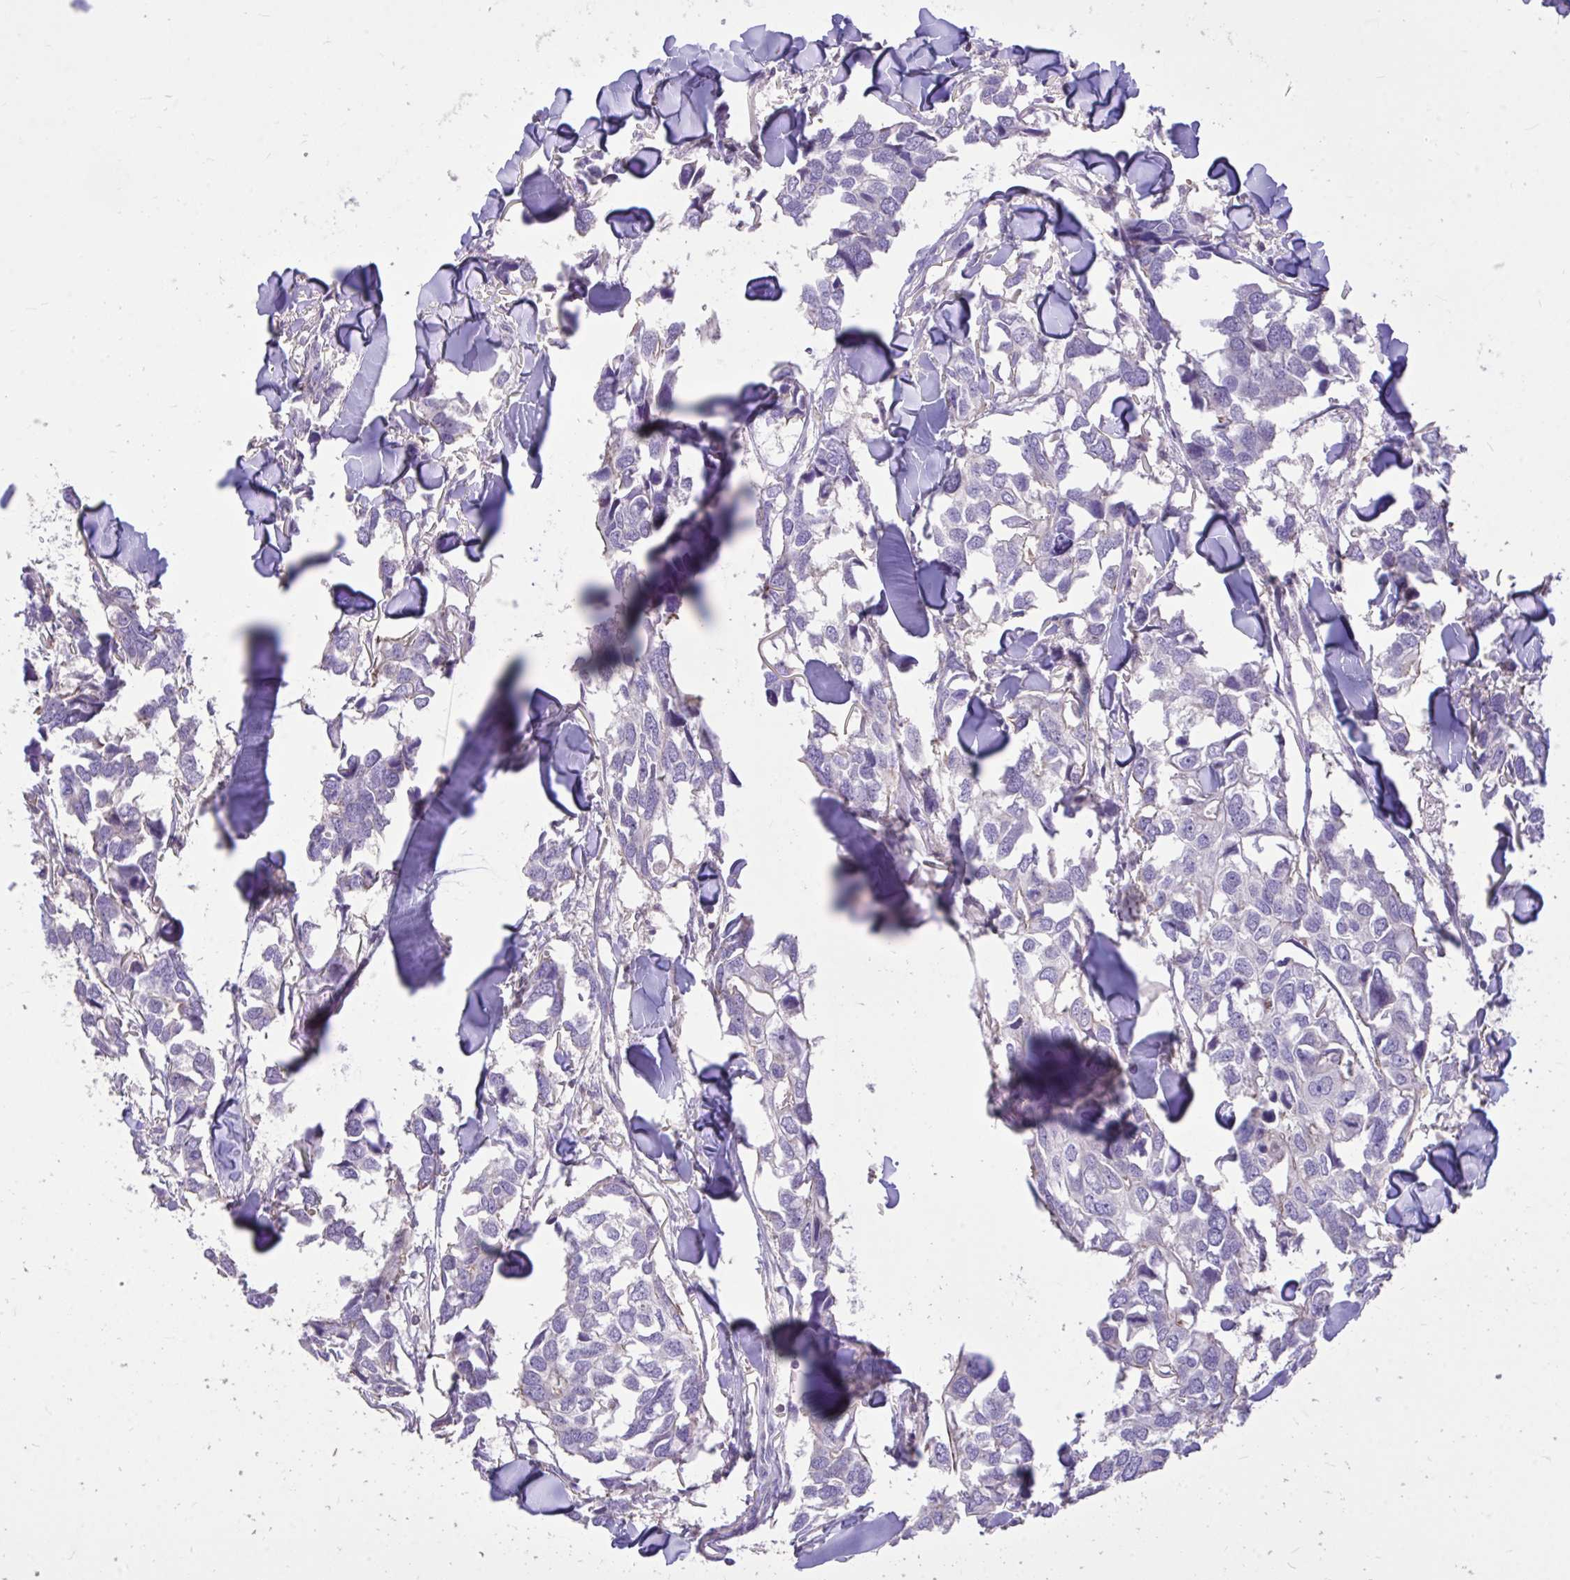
{"staining": {"intensity": "negative", "quantity": "none", "location": "none"}, "tissue": "breast cancer", "cell_type": "Tumor cells", "image_type": "cancer", "snomed": [{"axis": "morphology", "description": "Duct carcinoma"}, {"axis": "topography", "description": "Breast"}], "caption": "This is a photomicrograph of immunohistochemistry staining of breast cancer (infiltrating ductal carcinoma), which shows no staining in tumor cells. (Stains: DAB (3,3'-diaminobenzidine) immunohistochemistry with hematoxylin counter stain, Microscopy: brightfield microscopy at high magnification).", "gene": "IGFL2", "patient": {"sex": "female", "age": 83}}